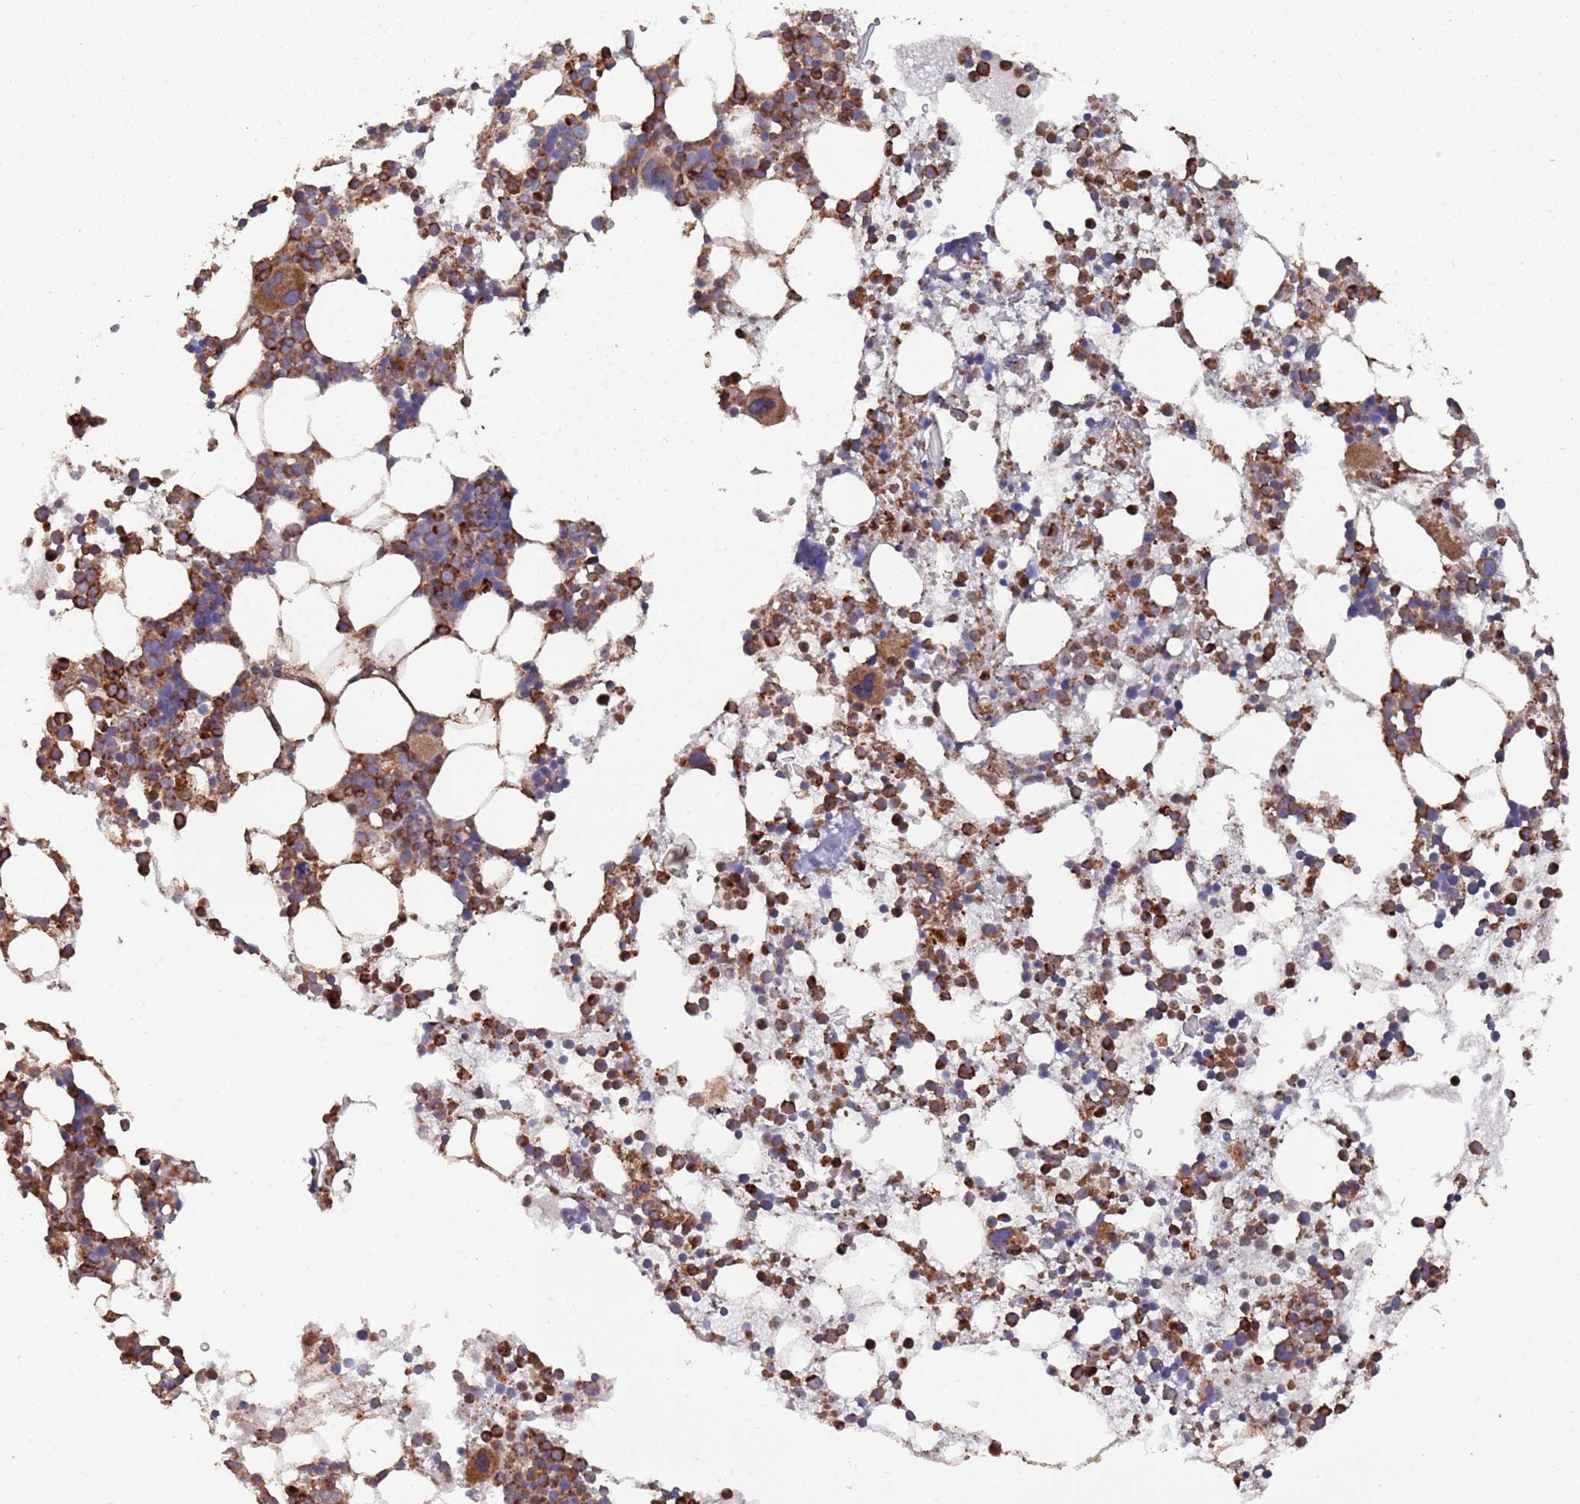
{"staining": {"intensity": "strong", "quantity": "25%-75%", "location": "cytoplasmic/membranous"}, "tissue": "bone marrow", "cell_type": "Hematopoietic cells", "image_type": "normal", "snomed": [{"axis": "morphology", "description": "Normal tissue, NOS"}, {"axis": "topography", "description": "Bone marrow"}], "caption": "Bone marrow was stained to show a protein in brown. There is high levels of strong cytoplasmic/membranous expression in about 25%-75% of hematopoietic cells. Nuclei are stained in blue.", "gene": "LACC1", "patient": {"sex": "male", "age": 22}}